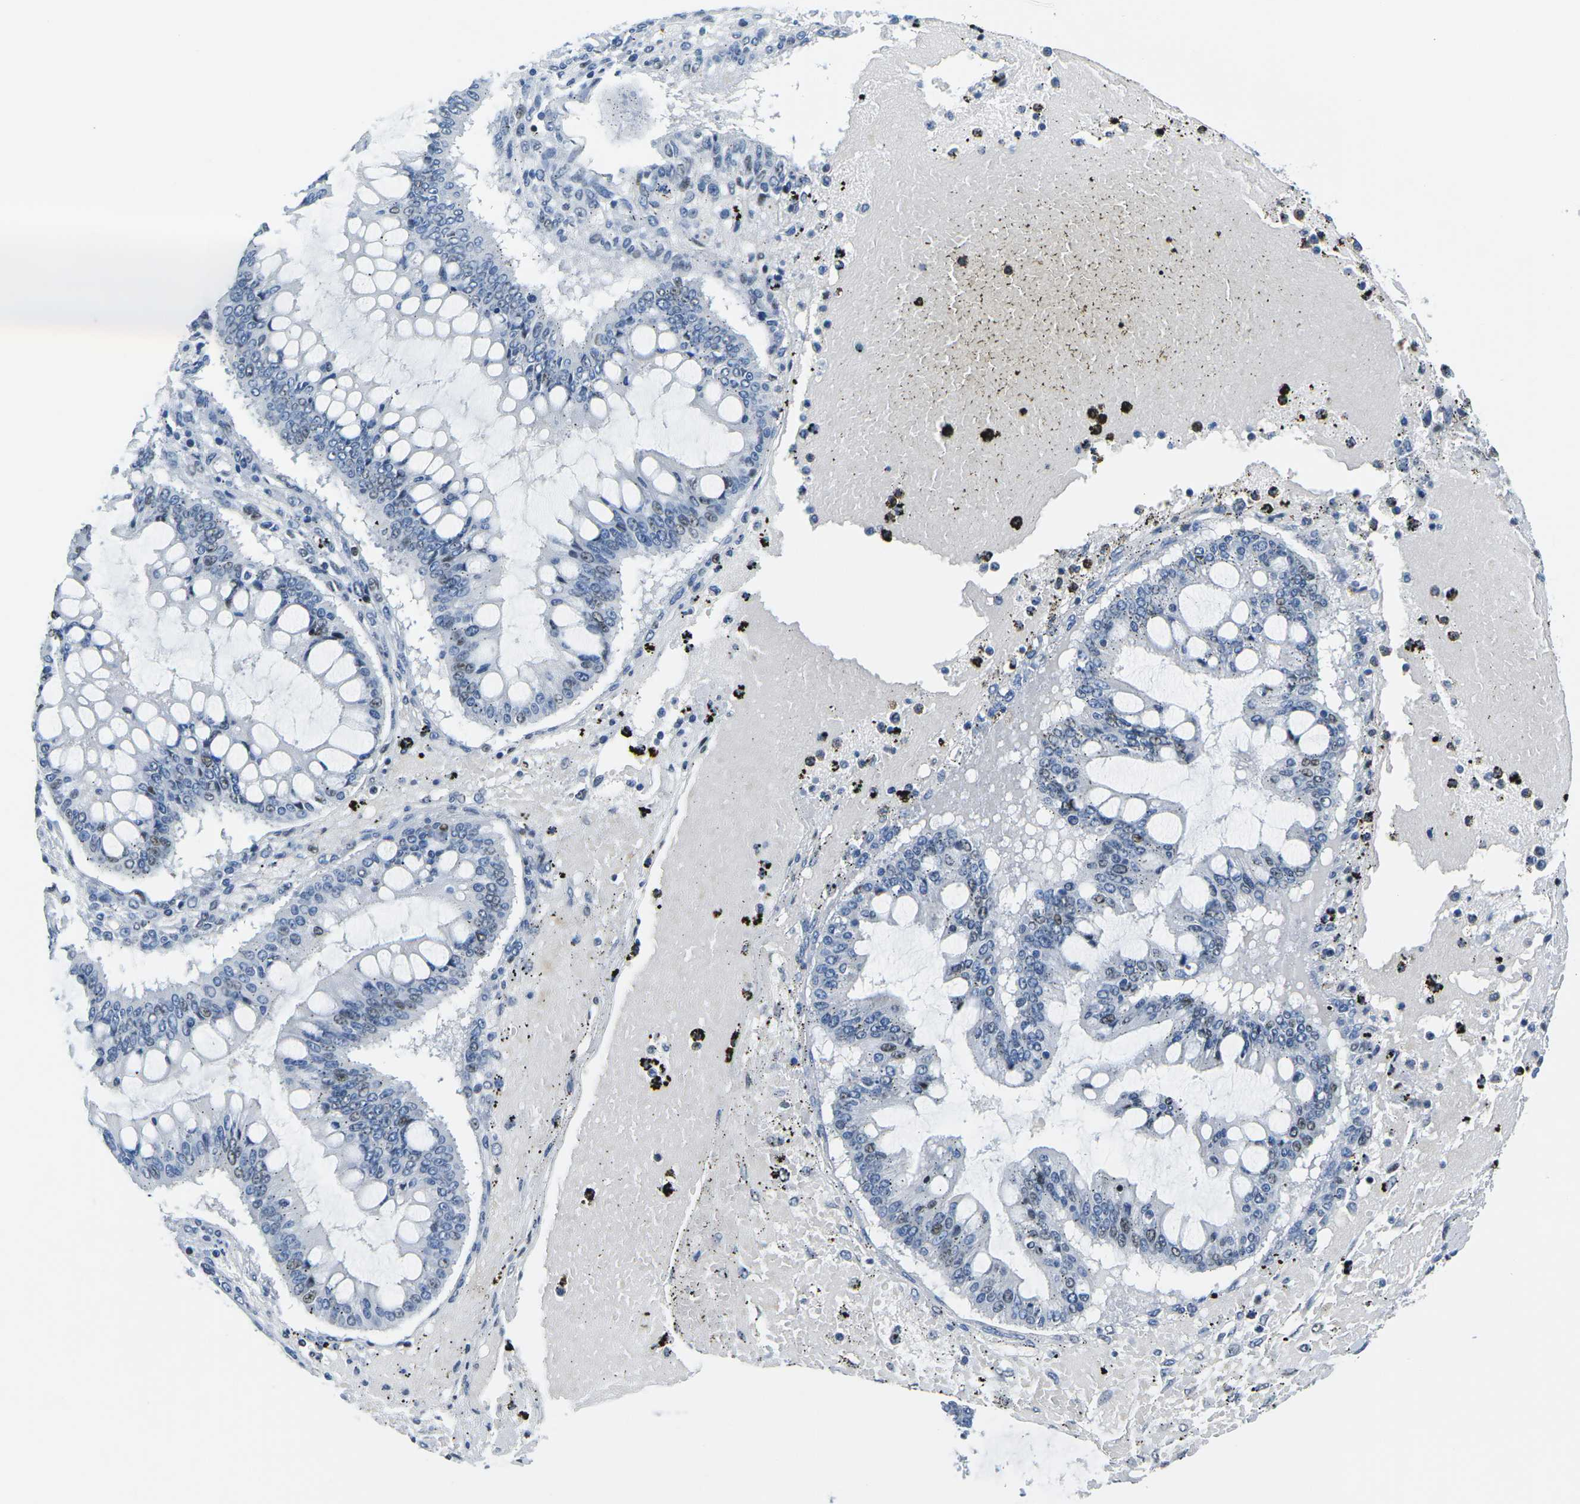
{"staining": {"intensity": "weak", "quantity": "<25%", "location": "nuclear"}, "tissue": "ovarian cancer", "cell_type": "Tumor cells", "image_type": "cancer", "snomed": [{"axis": "morphology", "description": "Cystadenocarcinoma, mucinous, NOS"}, {"axis": "topography", "description": "Ovary"}], "caption": "A photomicrograph of mucinous cystadenocarcinoma (ovarian) stained for a protein shows no brown staining in tumor cells.", "gene": "PRPF8", "patient": {"sex": "female", "age": 73}}